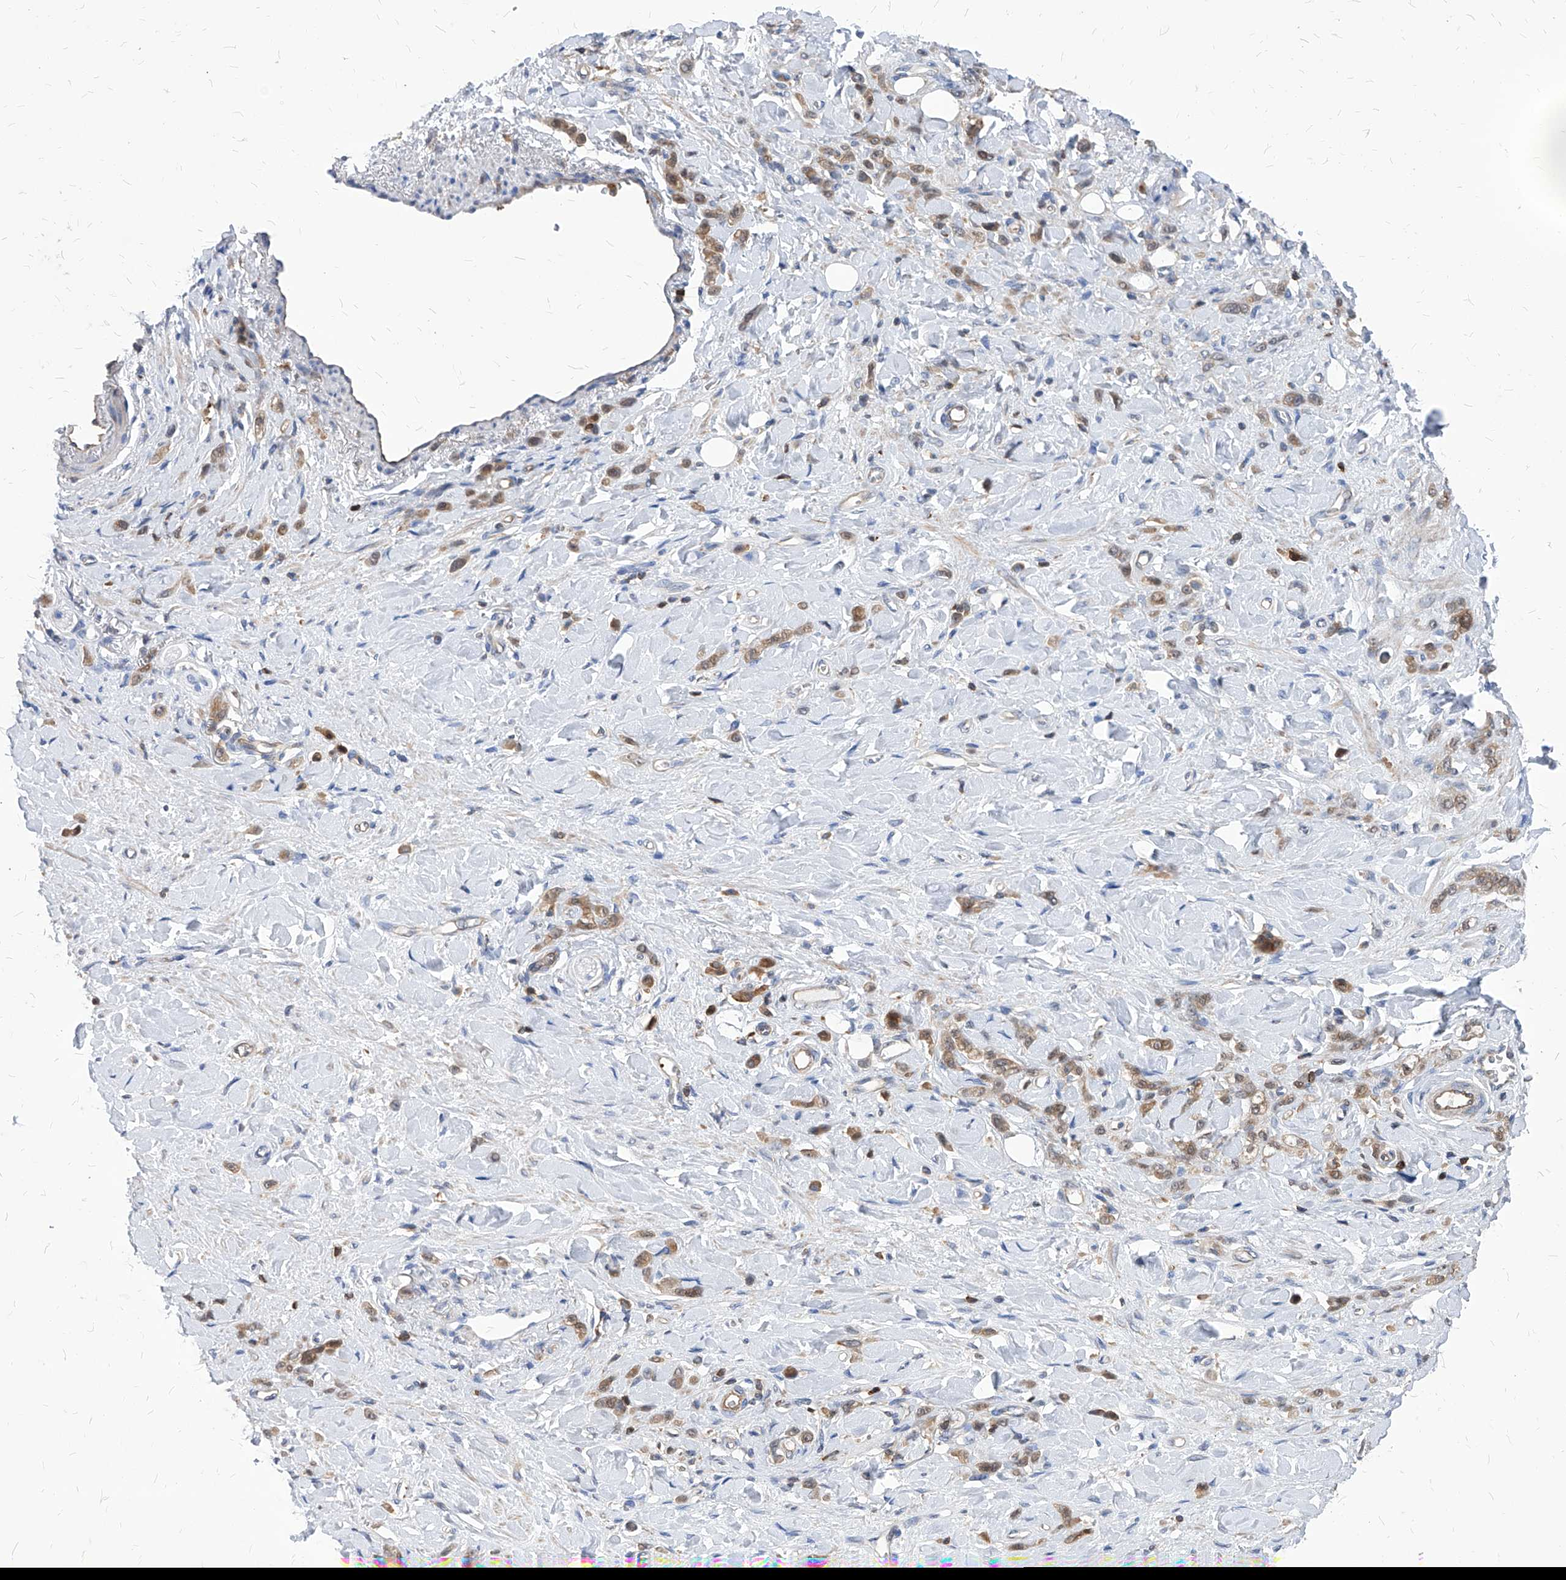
{"staining": {"intensity": "moderate", "quantity": "25%-75%", "location": "cytoplasmic/membranous"}, "tissue": "stomach cancer", "cell_type": "Tumor cells", "image_type": "cancer", "snomed": [{"axis": "morphology", "description": "Normal tissue, NOS"}, {"axis": "morphology", "description": "Adenocarcinoma, NOS"}, {"axis": "topography", "description": "Stomach"}], "caption": "This histopathology image exhibits immunohistochemistry staining of human stomach cancer (adenocarcinoma), with medium moderate cytoplasmic/membranous positivity in about 25%-75% of tumor cells.", "gene": "ABRACL", "patient": {"sex": "male", "age": 82}}